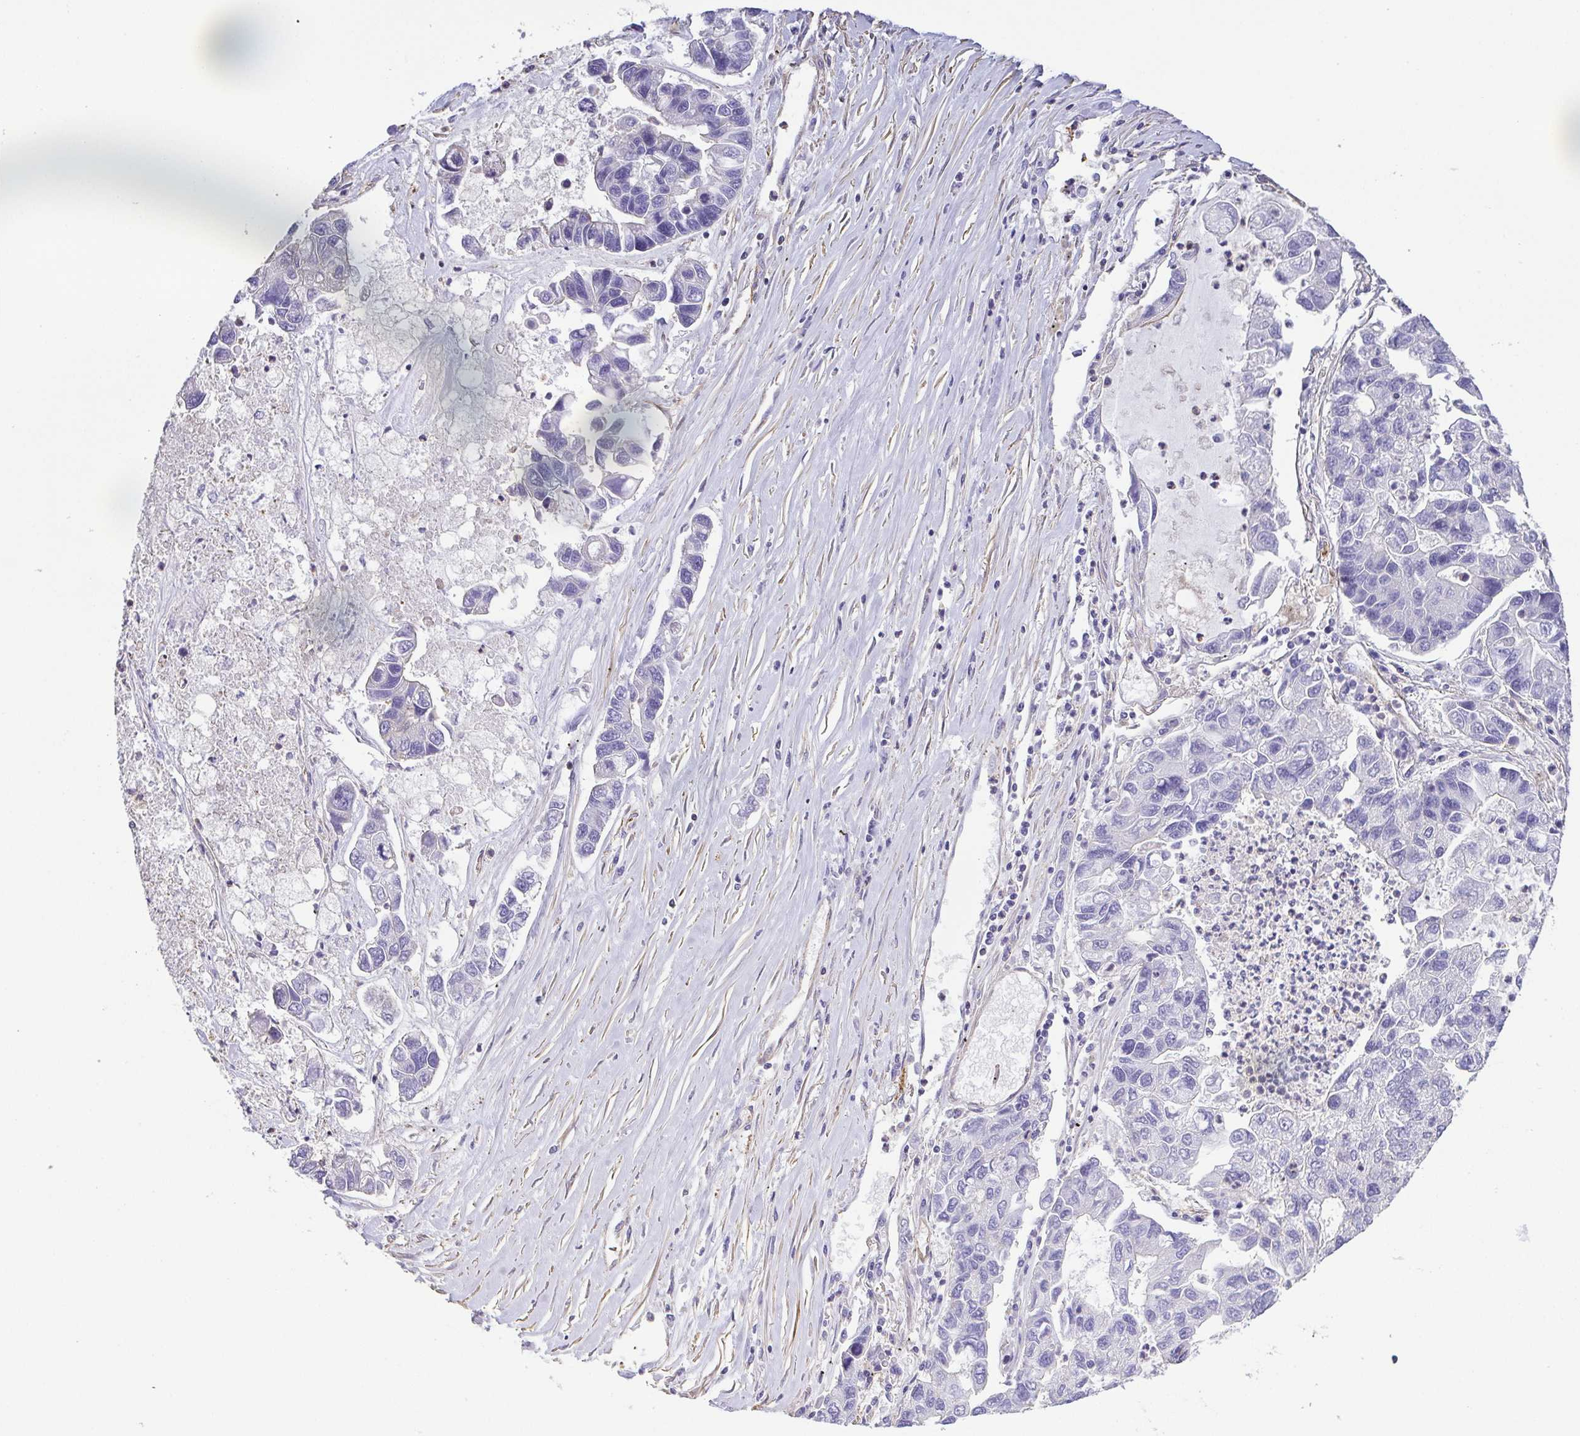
{"staining": {"intensity": "negative", "quantity": "none", "location": "none"}, "tissue": "lung cancer", "cell_type": "Tumor cells", "image_type": "cancer", "snomed": [{"axis": "morphology", "description": "Adenocarcinoma, NOS"}, {"axis": "topography", "description": "Bronchus"}, {"axis": "topography", "description": "Lung"}], "caption": "IHC of human adenocarcinoma (lung) demonstrates no staining in tumor cells.", "gene": "MYL6", "patient": {"sex": "female", "age": 51}}